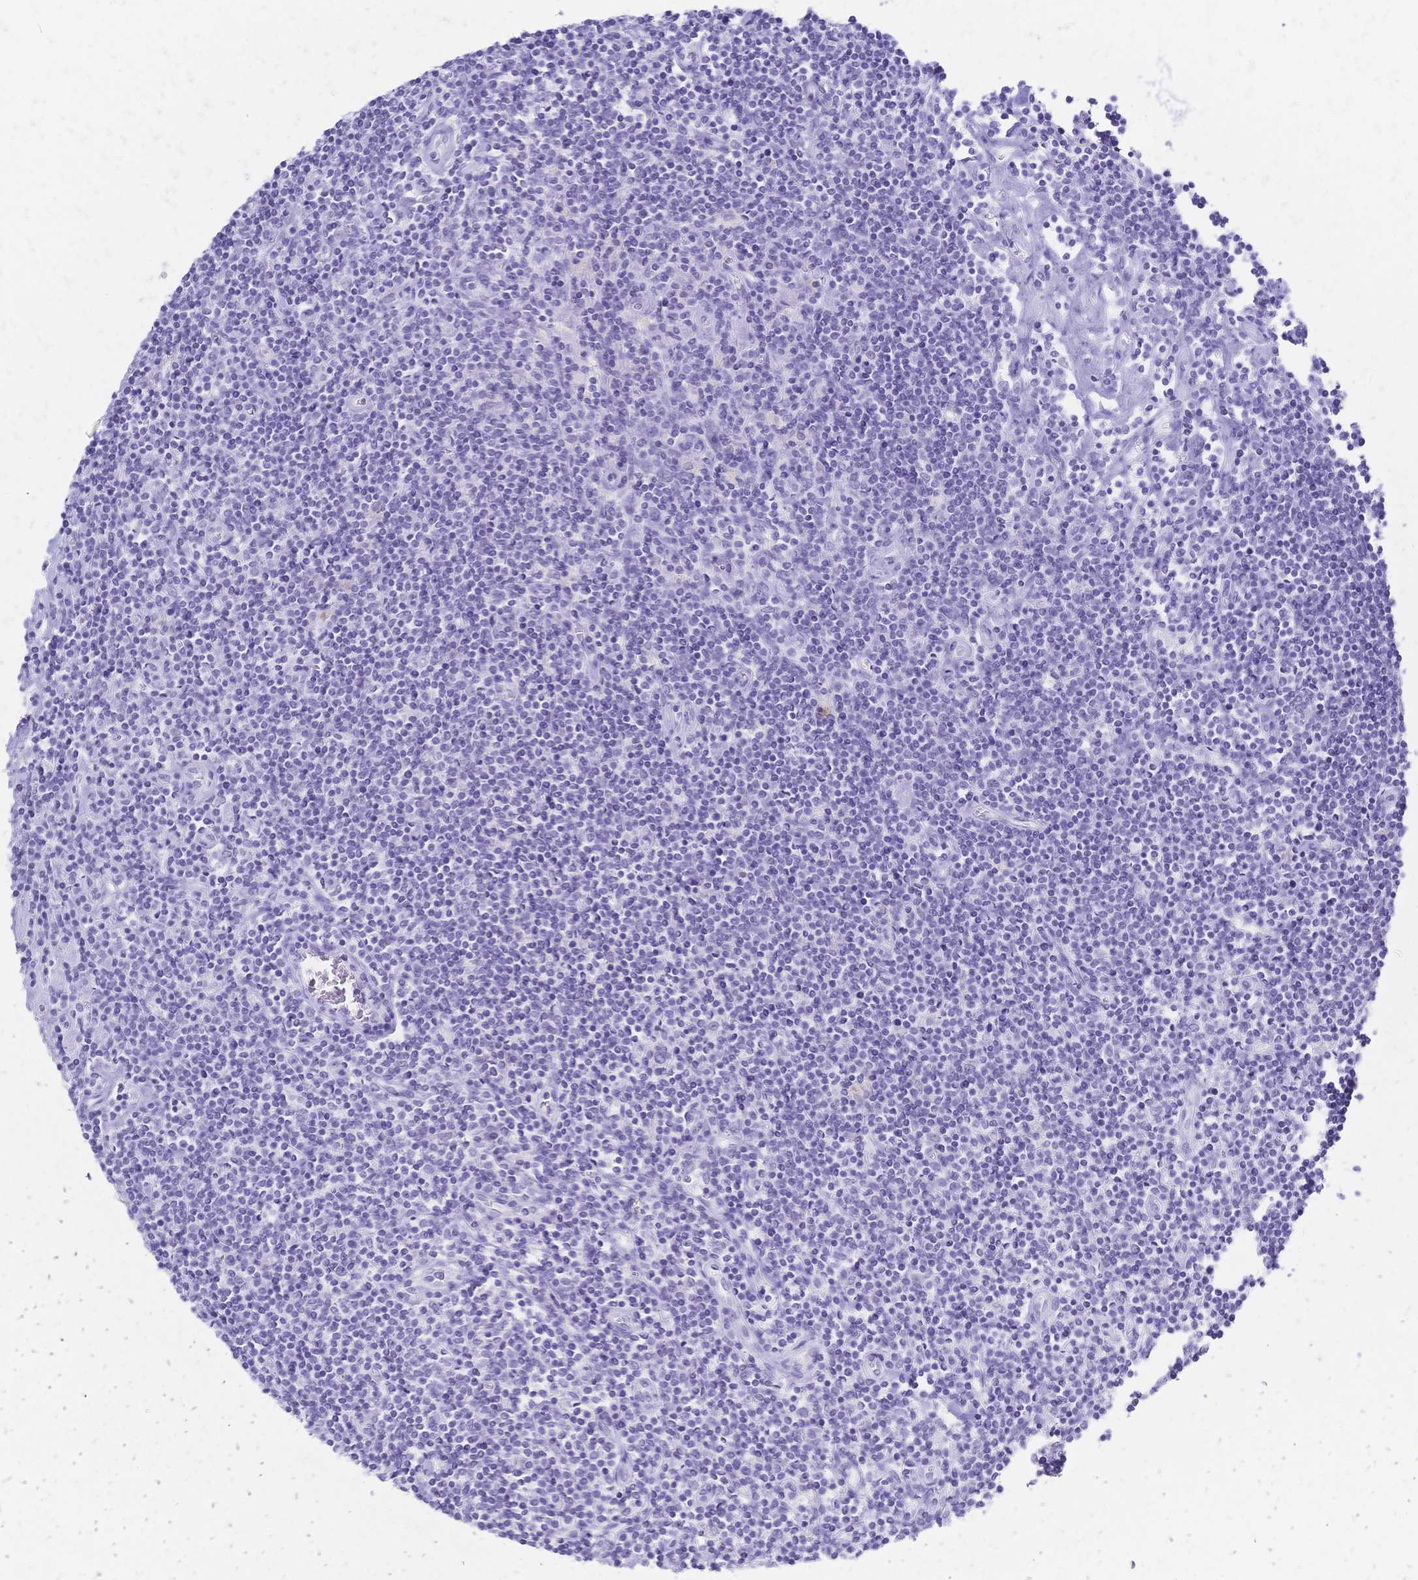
{"staining": {"intensity": "negative", "quantity": "none", "location": "none"}, "tissue": "lymphoma", "cell_type": "Tumor cells", "image_type": "cancer", "snomed": [{"axis": "morphology", "description": "Hodgkin's disease, NOS"}, {"axis": "topography", "description": "Lymph node"}], "caption": "Lymphoma was stained to show a protein in brown. There is no significant expression in tumor cells.", "gene": "FA2H", "patient": {"sex": "male", "age": 40}}